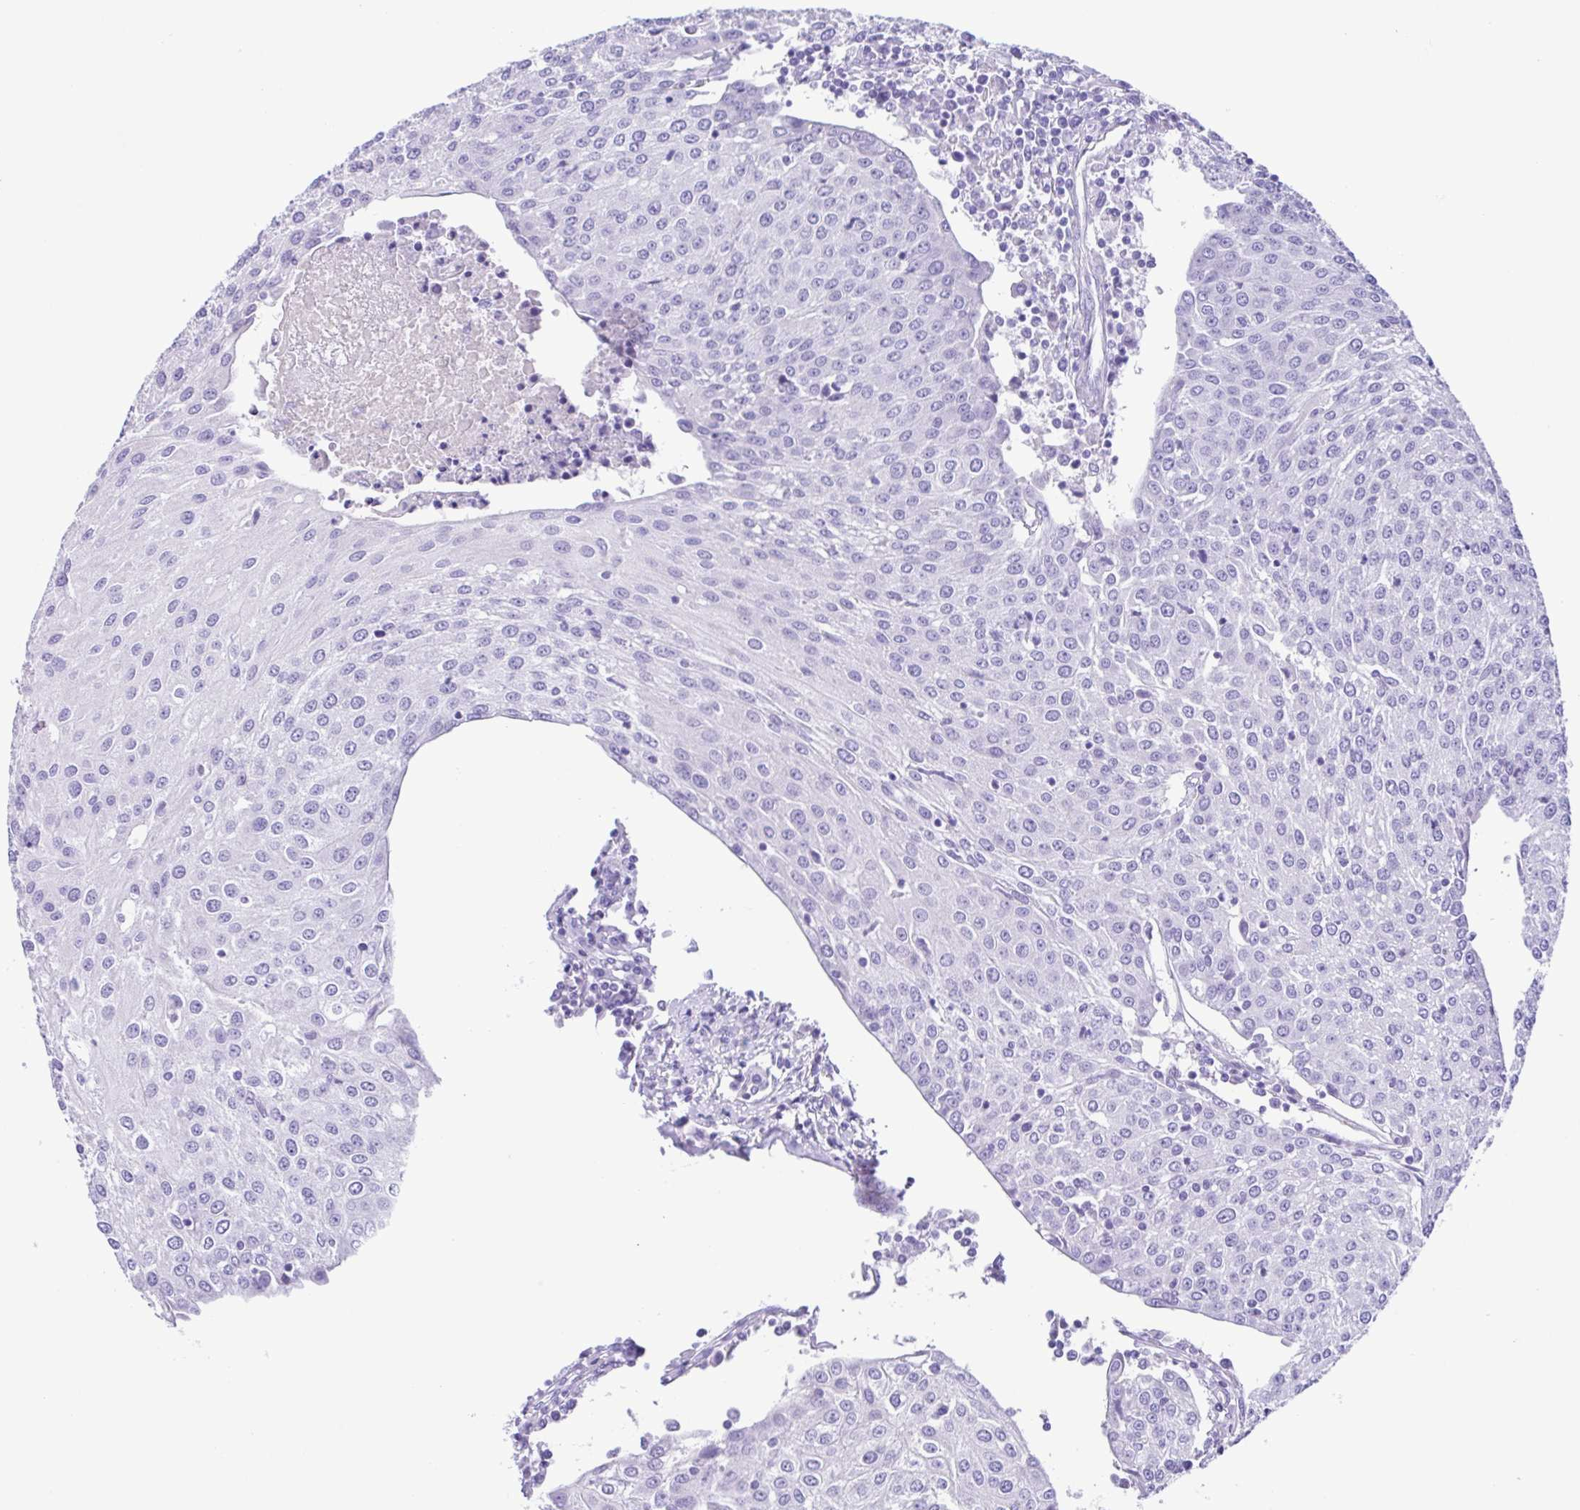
{"staining": {"intensity": "negative", "quantity": "none", "location": "none"}, "tissue": "urothelial cancer", "cell_type": "Tumor cells", "image_type": "cancer", "snomed": [{"axis": "morphology", "description": "Urothelial carcinoma, High grade"}, {"axis": "topography", "description": "Urinary bladder"}], "caption": "Histopathology image shows no significant protein staining in tumor cells of urothelial cancer. Brightfield microscopy of immunohistochemistry stained with DAB (3,3'-diaminobenzidine) (brown) and hematoxylin (blue), captured at high magnification.", "gene": "CYP11B1", "patient": {"sex": "female", "age": 85}}